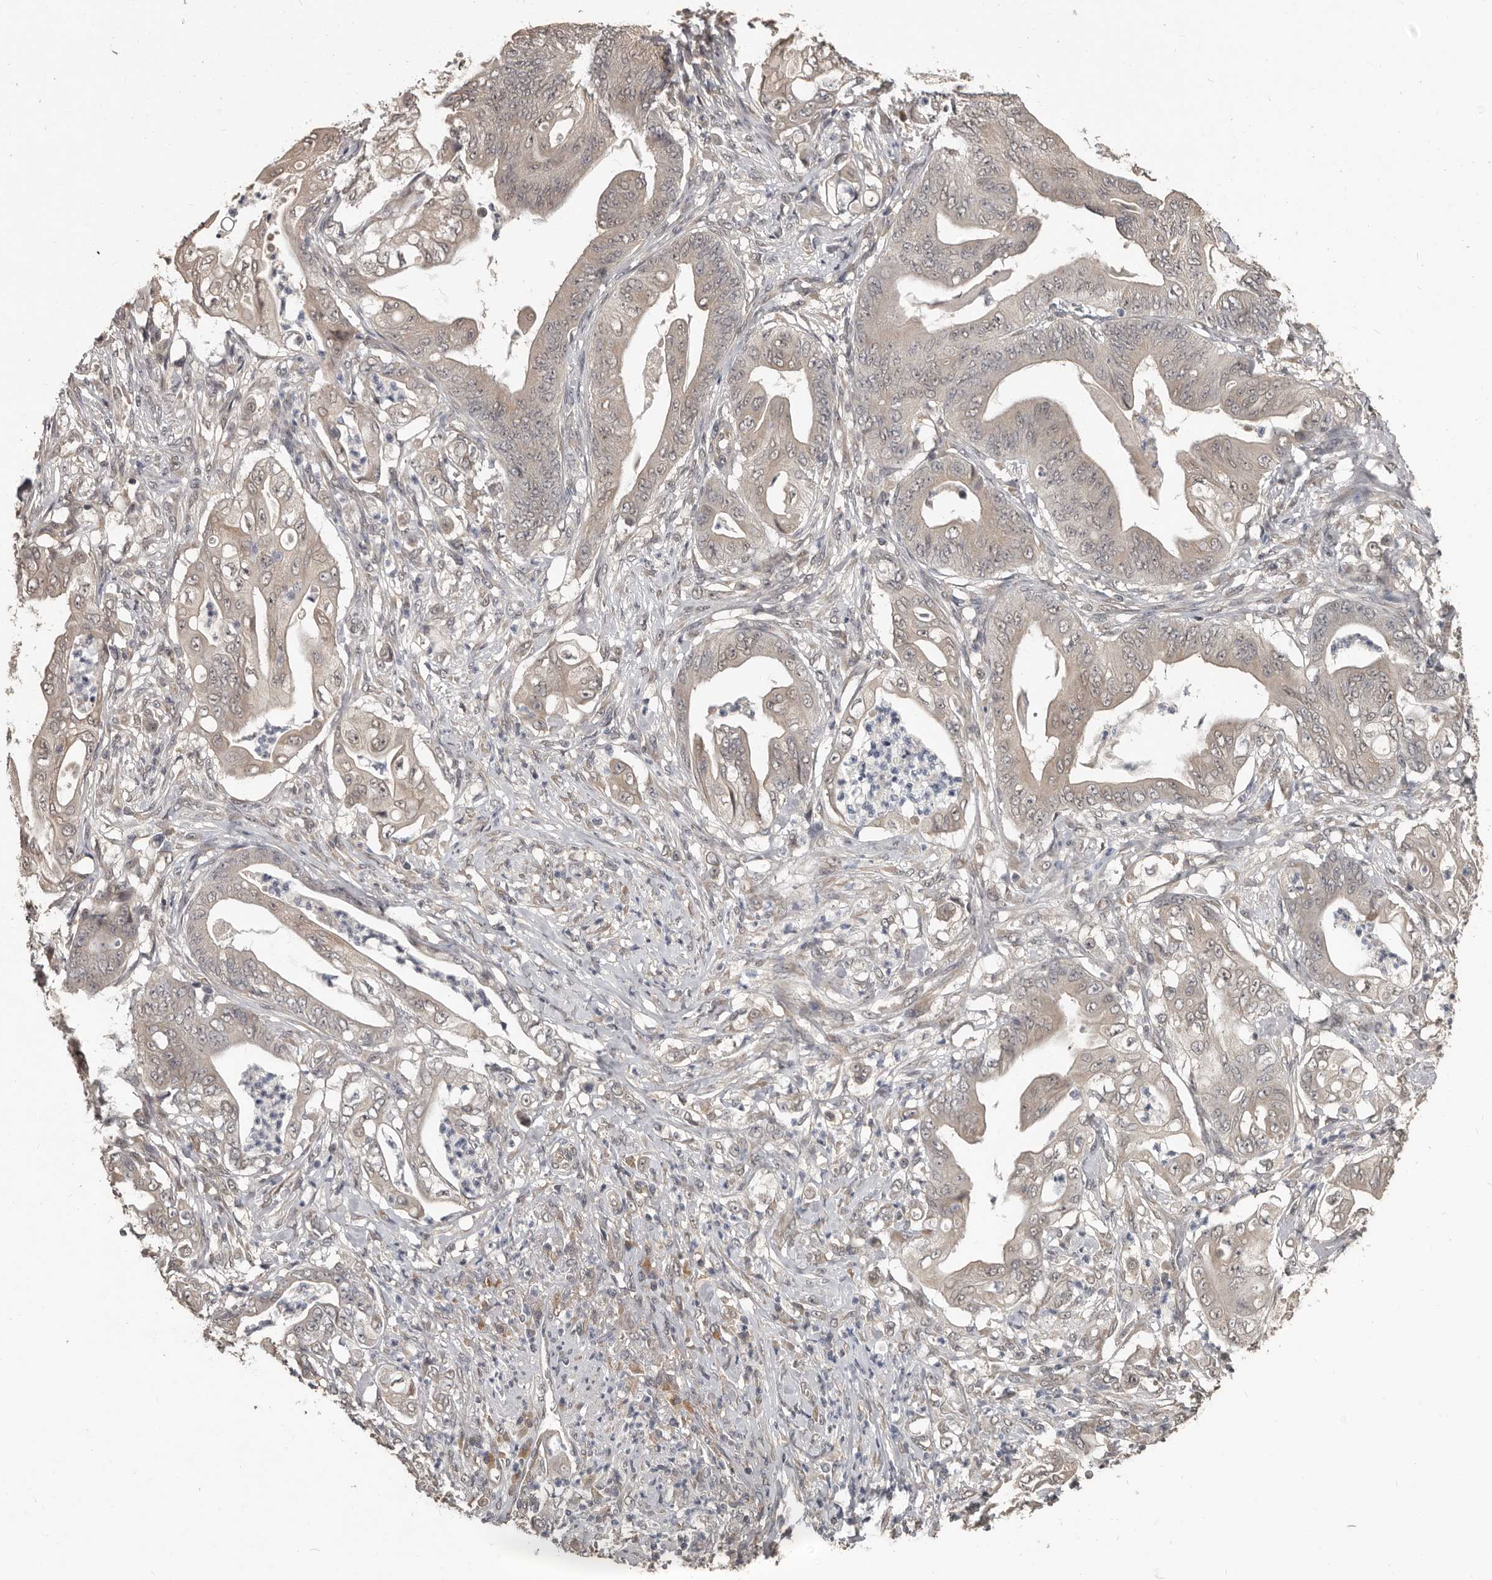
{"staining": {"intensity": "weak", "quantity": "25%-75%", "location": "cytoplasmic/membranous,nuclear"}, "tissue": "stomach cancer", "cell_type": "Tumor cells", "image_type": "cancer", "snomed": [{"axis": "morphology", "description": "Adenocarcinoma, NOS"}, {"axis": "topography", "description": "Stomach"}], "caption": "Immunohistochemical staining of human stomach adenocarcinoma demonstrates low levels of weak cytoplasmic/membranous and nuclear protein positivity in about 25%-75% of tumor cells.", "gene": "ZFP14", "patient": {"sex": "female", "age": 73}}